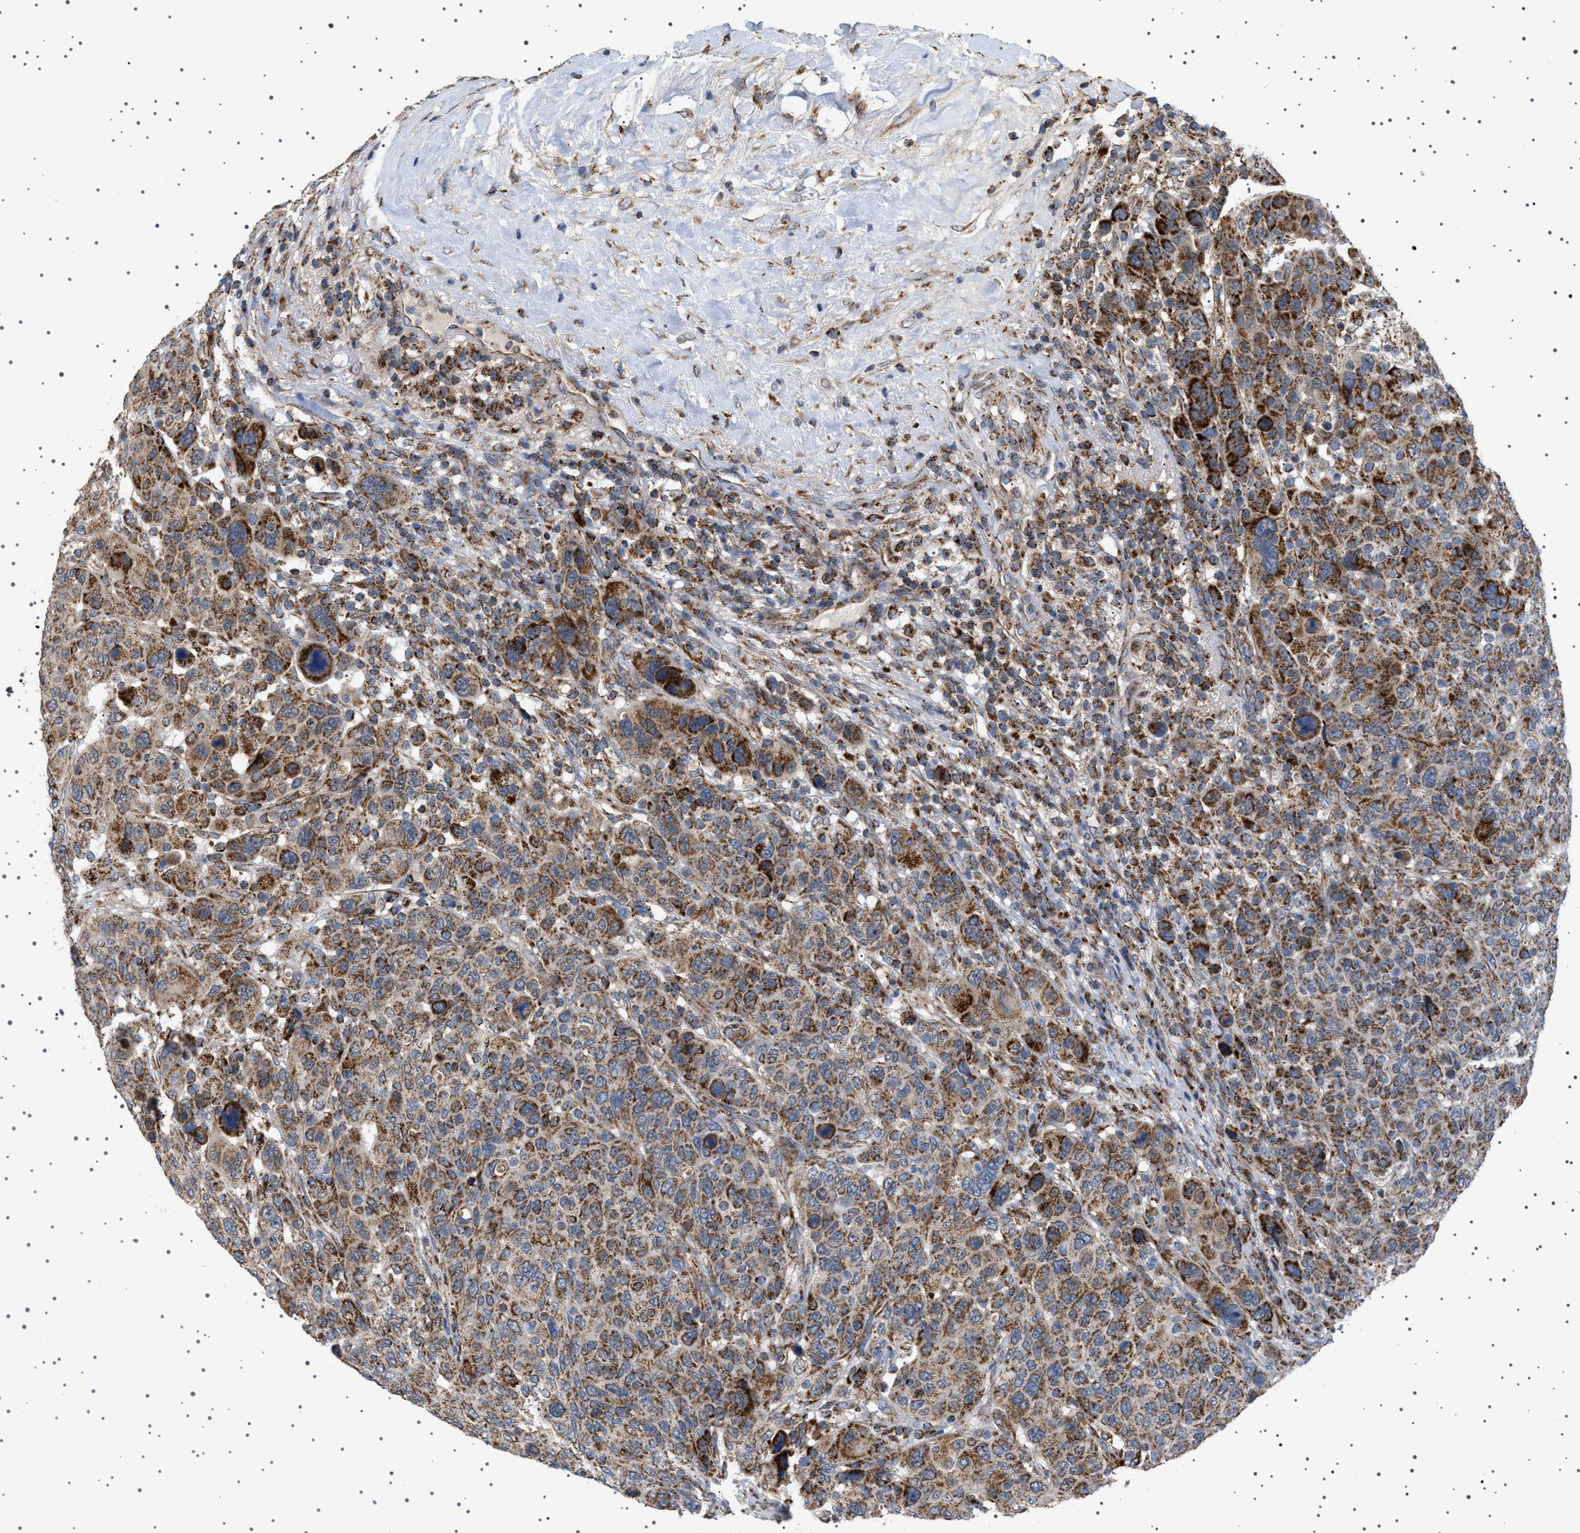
{"staining": {"intensity": "strong", "quantity": ">75%", "location": "cytoplasmic/membranous"}, "tissue": "breast cancer", "cell_type": "Tumor cells", "image_type": "cancer", "snomed": [{"axis": "morphology", "description": "Duct carcinoma"}, {"axis": "topography", "description": "Breast"}], "caption": "Protein expression by IHC reveals strong cytoplasmic/membranous expression in approximately >75% of tumor cells in infiltrating ductal carcinoma (breast).", "gene": "UBXN8", "patient": {"sex": "female", "age": 37}}